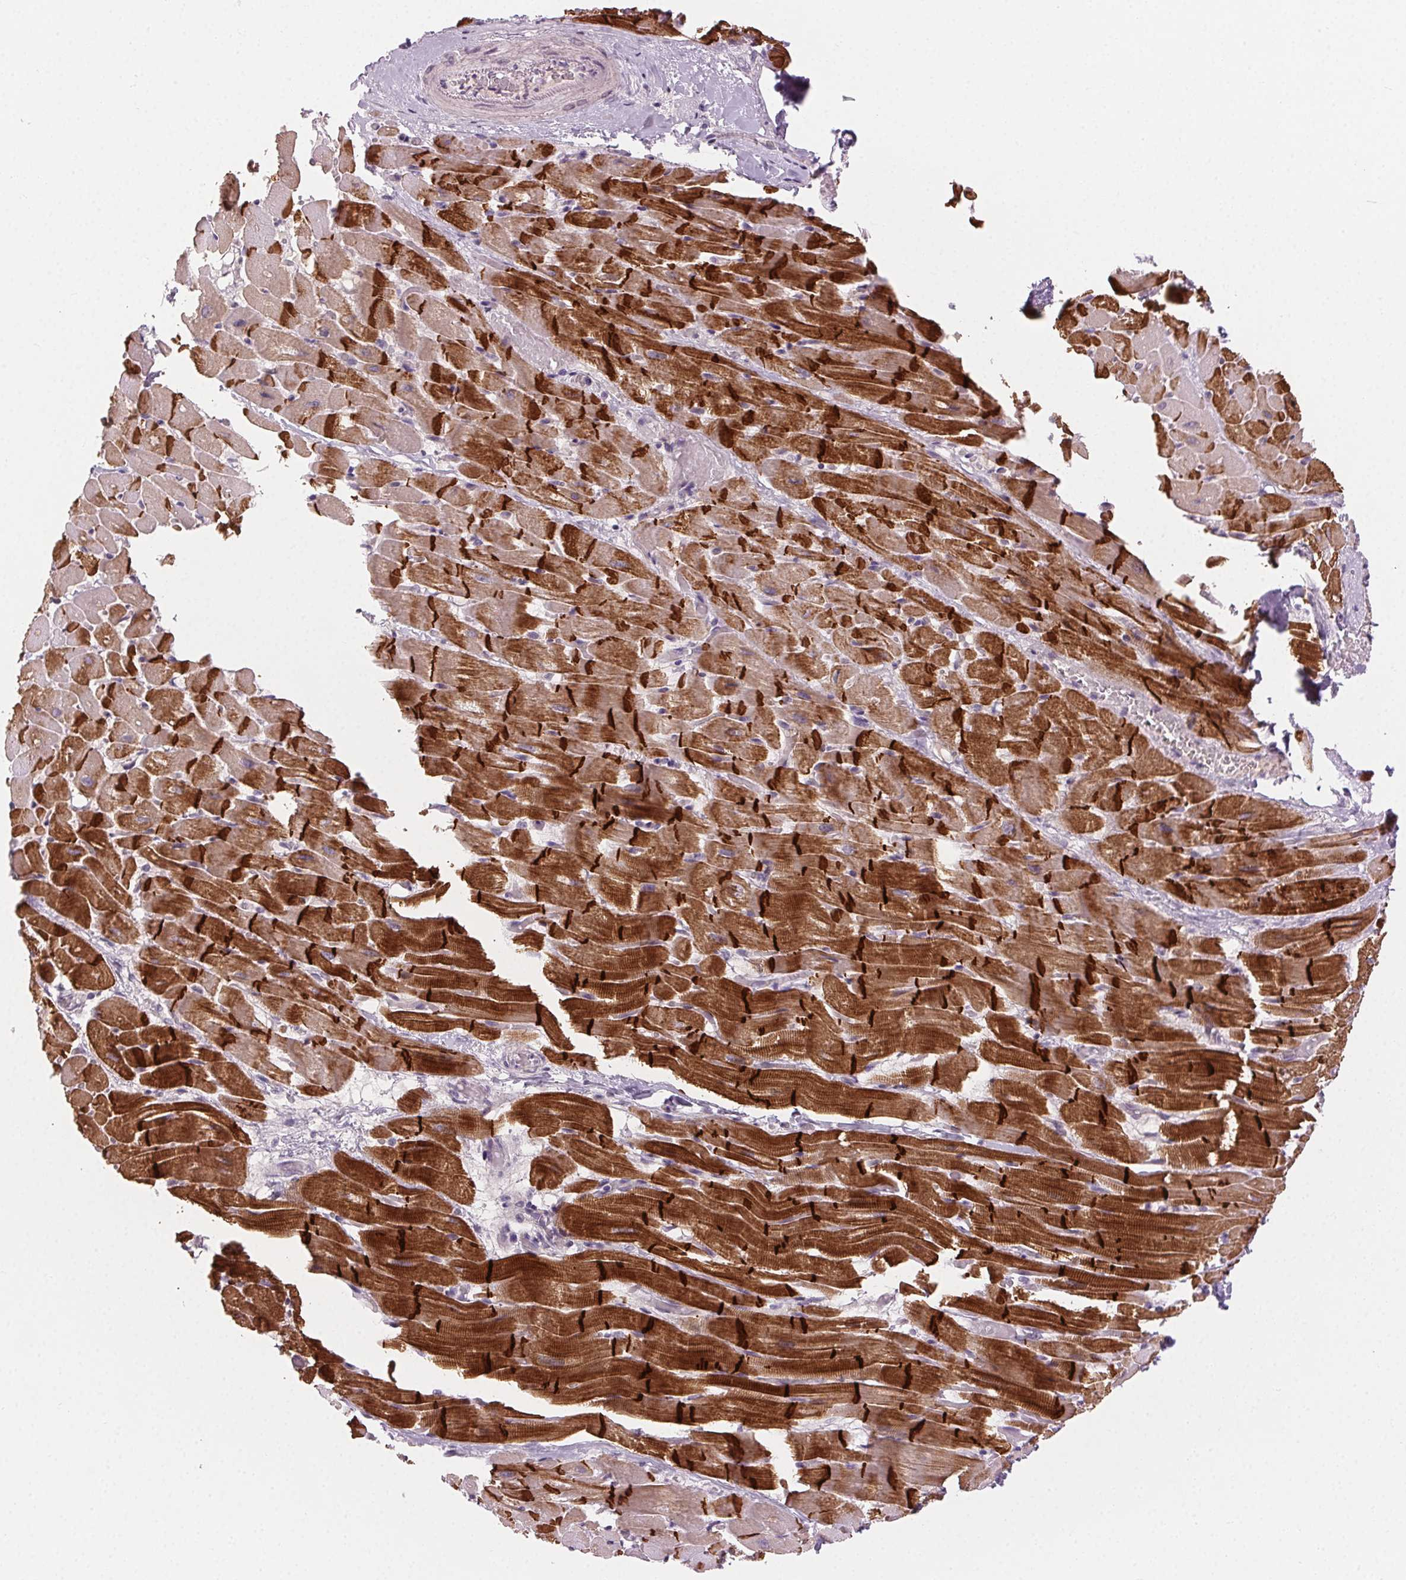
{"staining": {"intensity": "strong", "quantity": "25%-75%", "location": "cytoplasmic/membranous"}, "tissue": "heart muscle", "cell_type": "Cardiomyocytes", "image_type": "normal", "snomed": [{"axis": "morphology", "description": "Normal tissue, NOS"}, {"axis": "topography", "description": "Heart"}], "caption": "Normal heart muscle shows strong cytoplasmic/membranous staining in about 25%-75% of cardiomyocytes, visualized by immunohistochemistry.", "gene": "HSF5", "patient": {"sex": "male", "age": 37}}